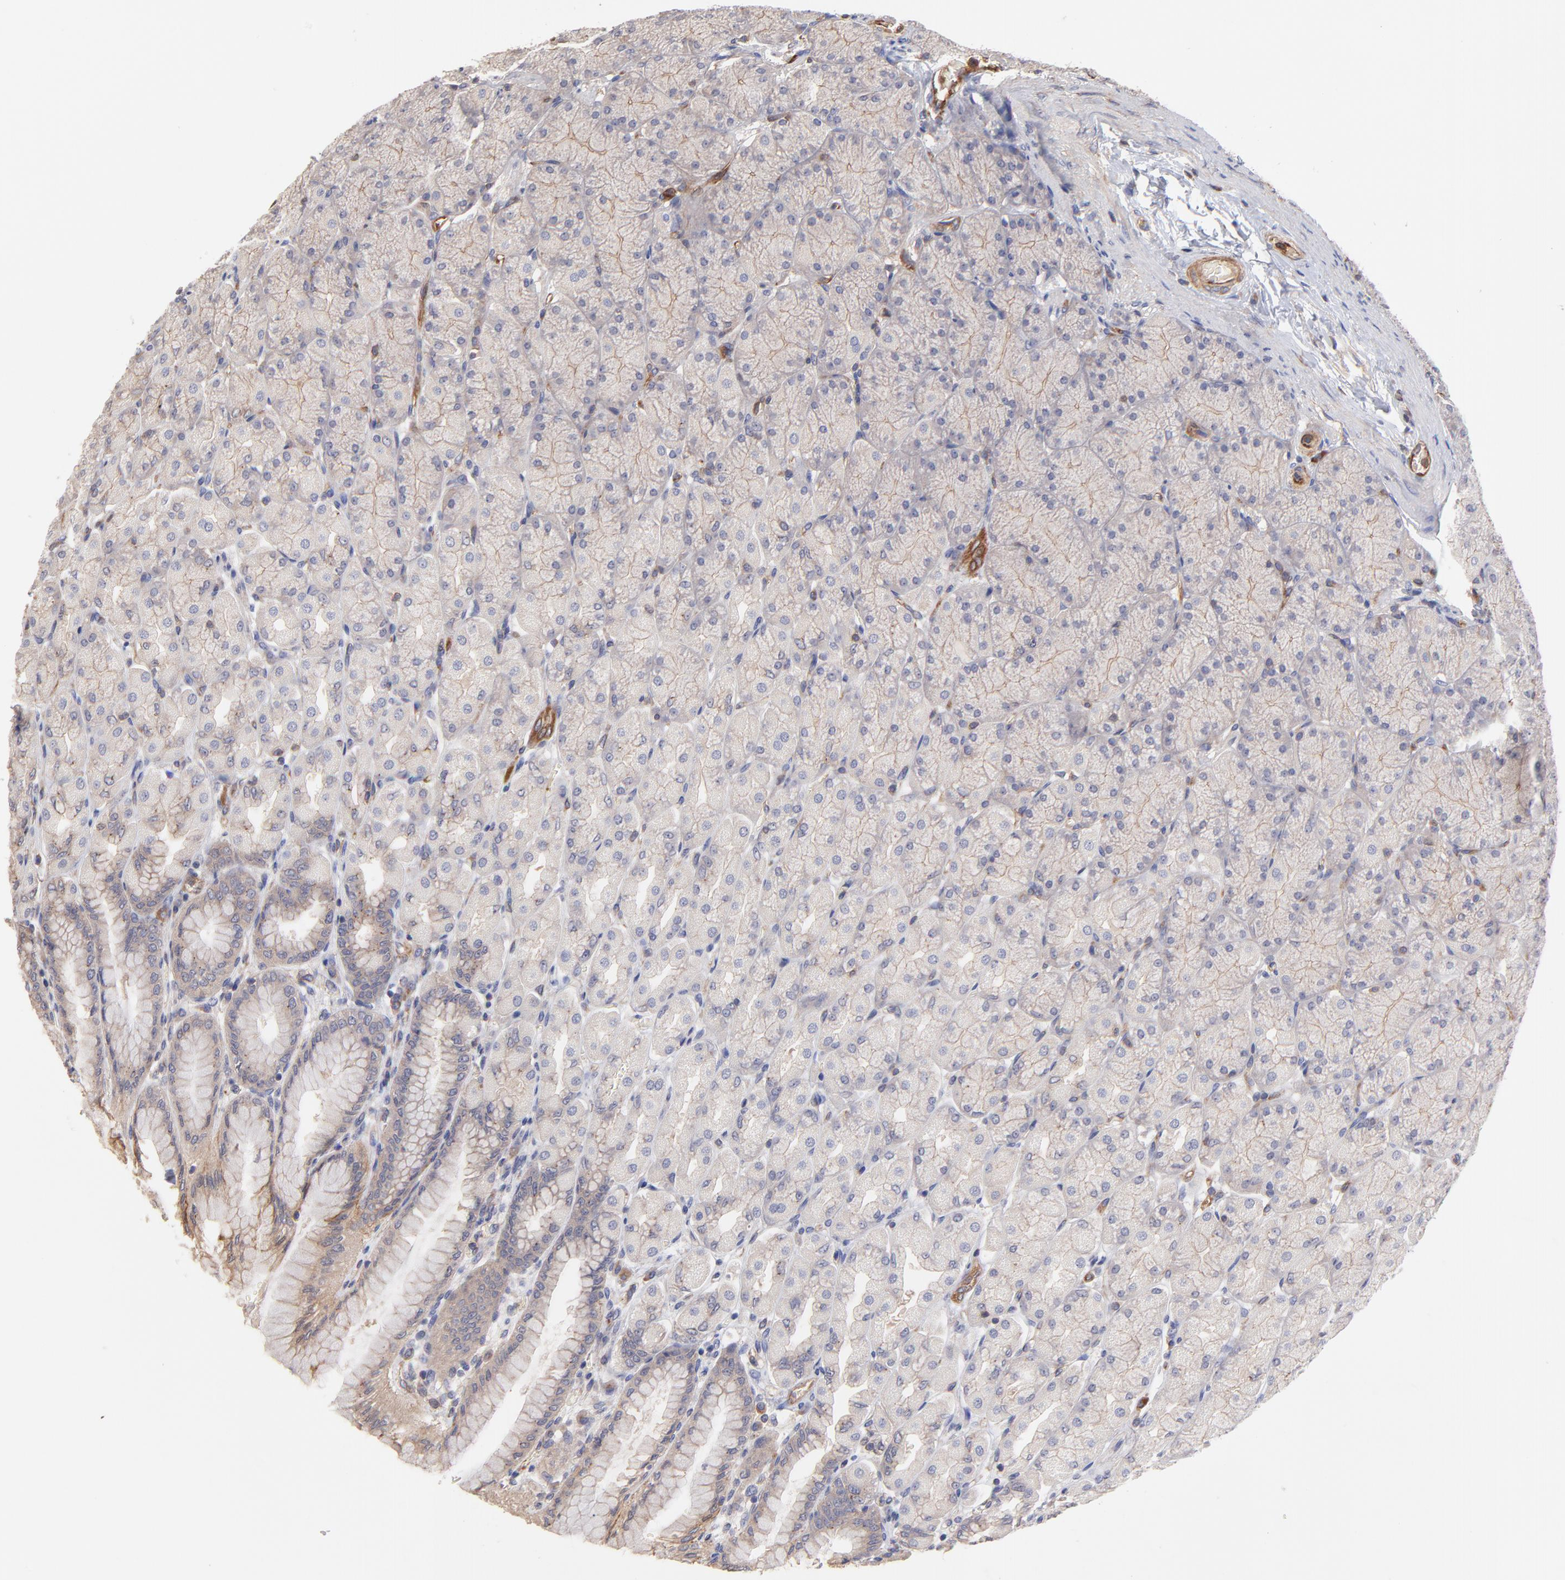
{"staining": {"intensity": "weak", "quantity": "<25%", "location": "cytoplasmic/membranous"}, "tissue": "stomach", "cell_type": "Glandular cells", "image_type": "normal", "snomed": [{"axis": "morphology", "description": "Normal tissue, NOS"}, {"axis": "topography", "description": "Stomach, upper"}], "caption": "This histopathology image is of benign stomach stained with immunohistochemistry to label a protein in brown with the nuclei are counter-stained blue. There is no positivity in glandular cells.", "gene": "ASB7", "patient": {"sex": "female", "age": 56}}